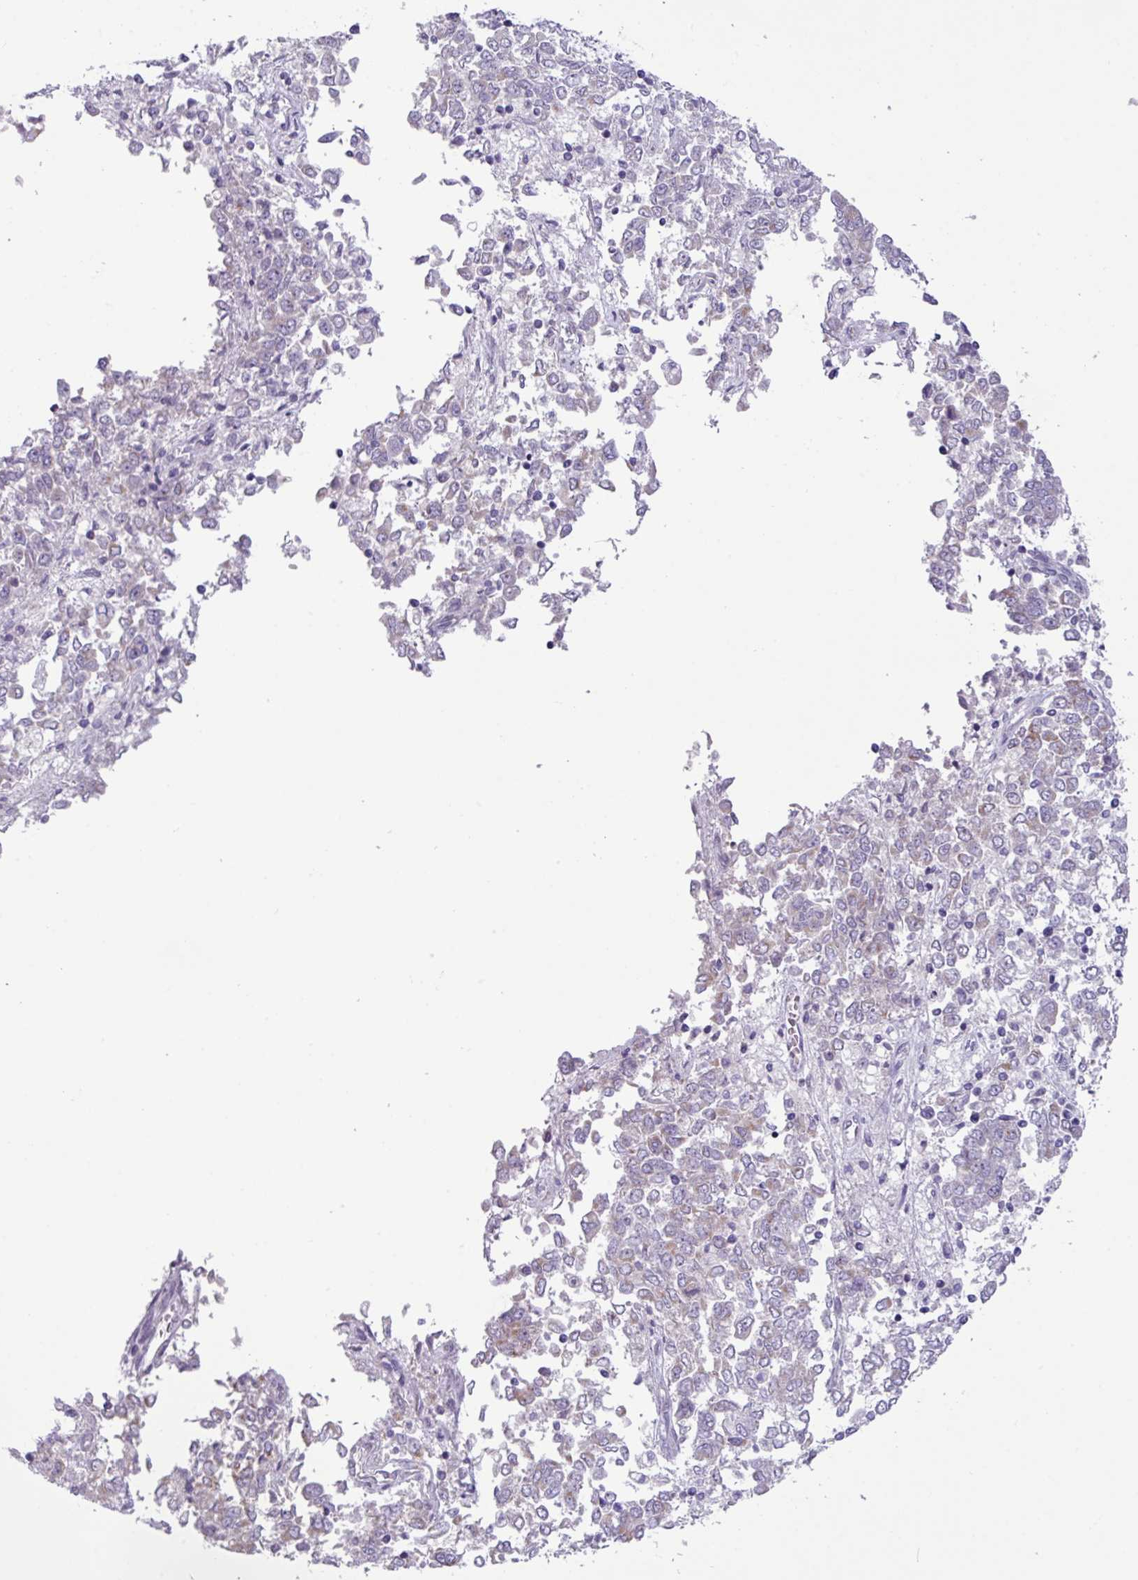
{"staining": {"intensity": "weak", "quantity": "<25%", "location": "cytoplasmic/membranous"}, "tissue": "endometrial cancer", "cell_type": "Tumor cells", "image_type": "cancer", "snomed": [{"axis": "morphology", "description": "Adenocarcinoma, NOS"}, {"axis": "topography", "description": "Endometrium"}], "caption": "An image of endometrial cancer stained for a protein demonstrates no brown staining in tumor cells.", "gene": "STIMATE", "patient": {"sex": "female", "age": 80}}